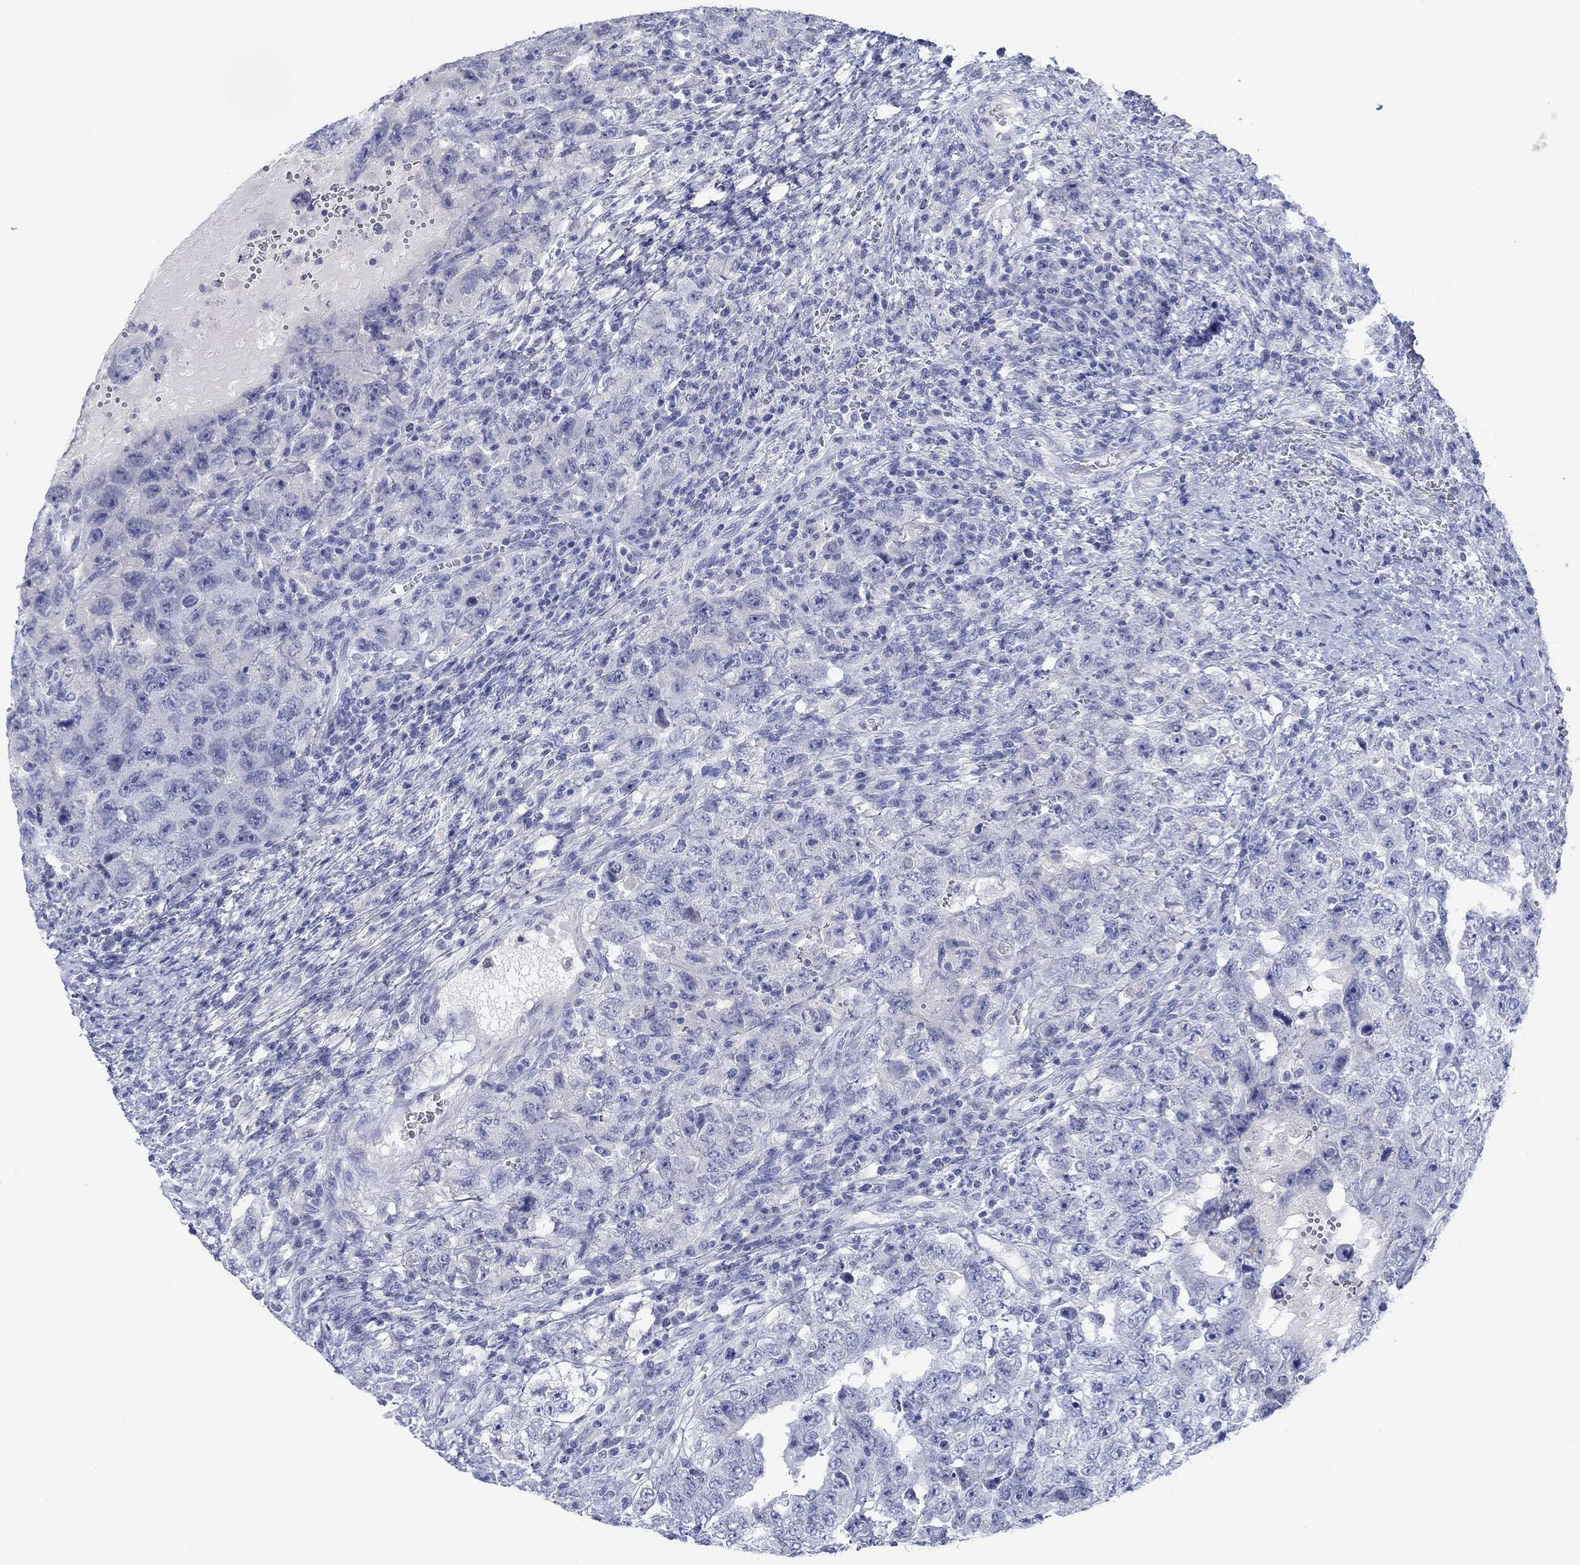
{"staining": {"intensity": "negative", "quantity": "none", "location": "none"}, "tissue": "testis cancer", "cell_type": "Tumor cells", "image_type": "cancer", "snomed": [{"axis": "morphology", "description": "Carcinoma, Embryonal, NOS"}, {"axis": "topography", "description": "Testis"}], "caption": "DAB immunohistochemical staining of human testis cancer shows no significant positivity in tumor cells.", "gene": "PDYN", "patient": {"sex": "male", "age": 26}}